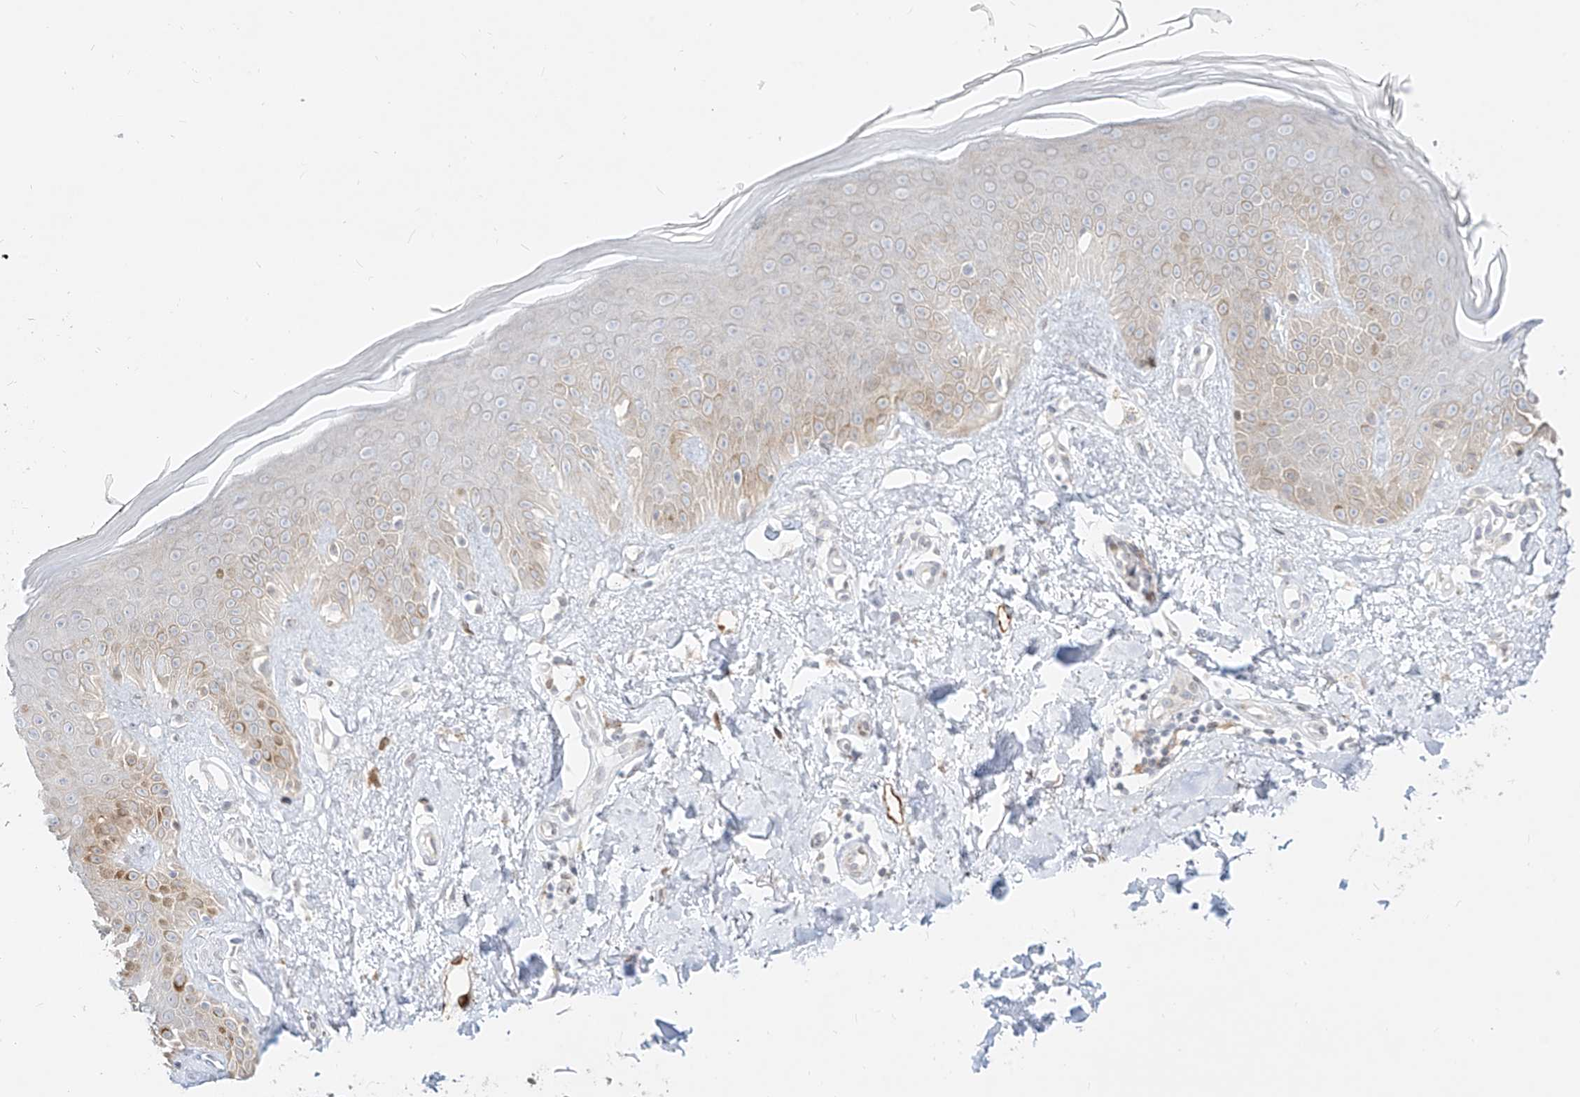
{"staining": {"intensity": "negative", "quantity": "none", "location": "none"}, "tissue": "skin", "cell_type": "Fibroblasts", "image_type": "normal", "snomed": [{"axis": "morphology", "description": "Normal tissue, NOS"}, {"axis": "topography", "description": "Skin"}], "caption": "Human skin stained for a protein using IHC displays no positivity in fibroblasts.", "gene": "NHSL1", "patient": {"sex": "female", "age": 64}}